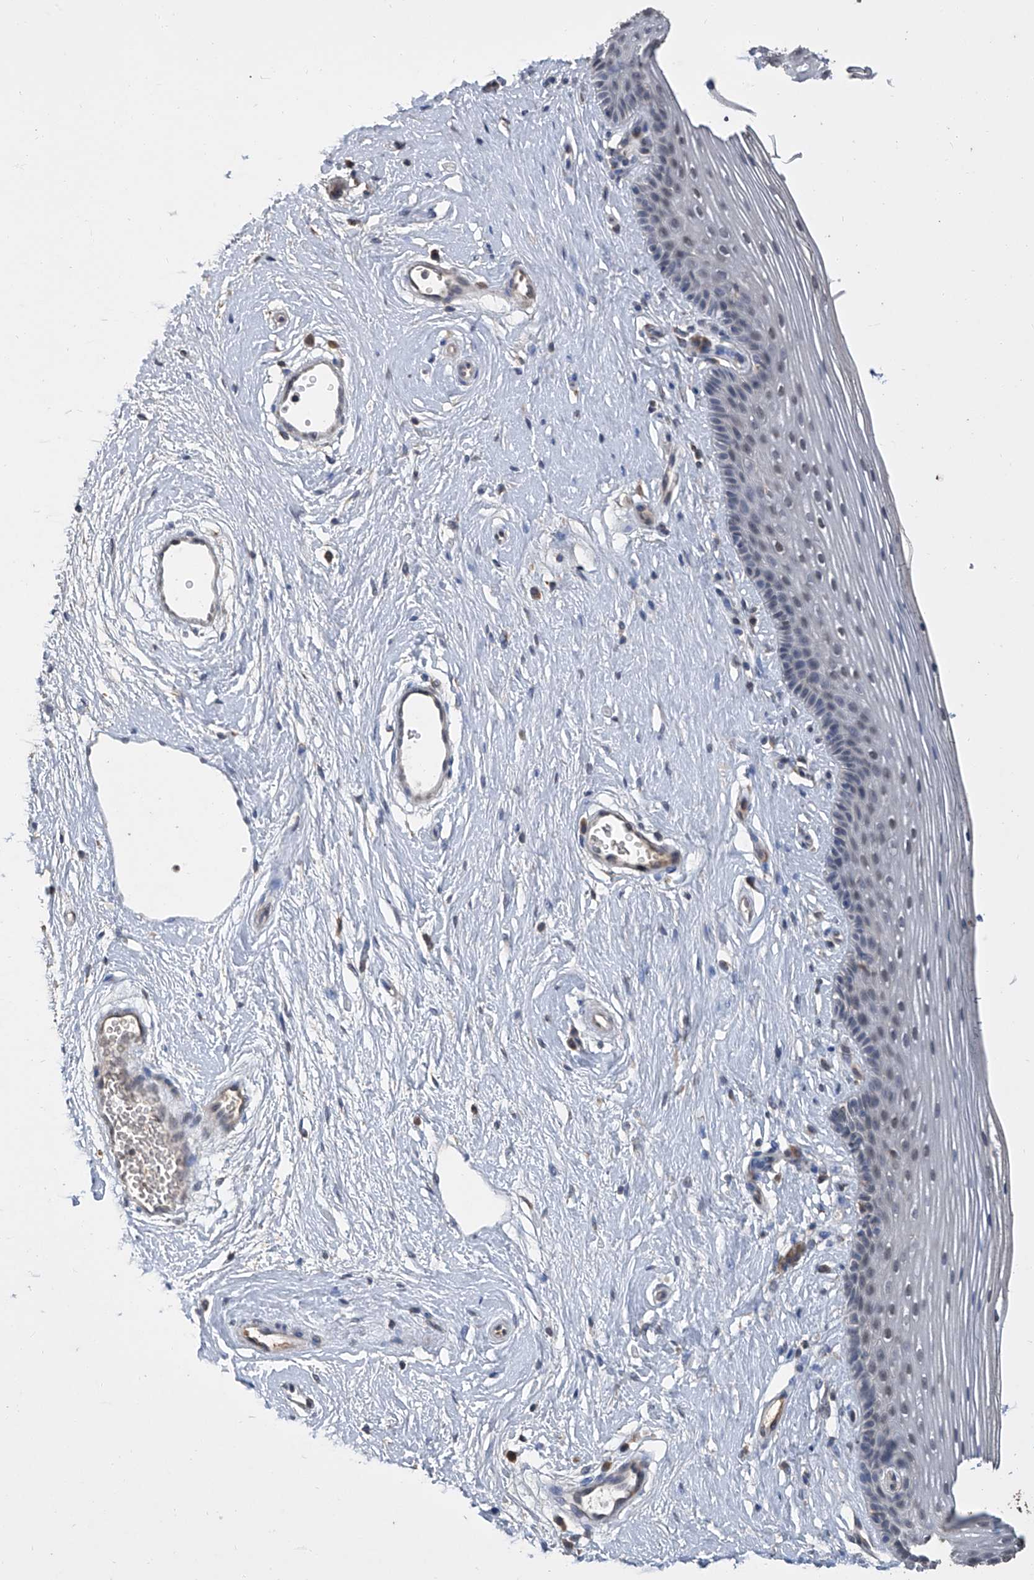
{"staining": {"intensity": "weak", "quantity": "<25%", "location": "nuclear"}, "tissue": "vagina", "cell_type": "Squamous epithelial cells", "image_type": "normal", "snomed": [{"axis": "morphology", "description": "Normal tissue, NOS"}, {"axis": "topography", "description": "Vagina"}], "caption": "DAB immunohistochemical staining of normal vagina displays no significant expression in squamous epithelial cells.", "gene": "GPT", "patient": {"sex": "female", "age": 46}}